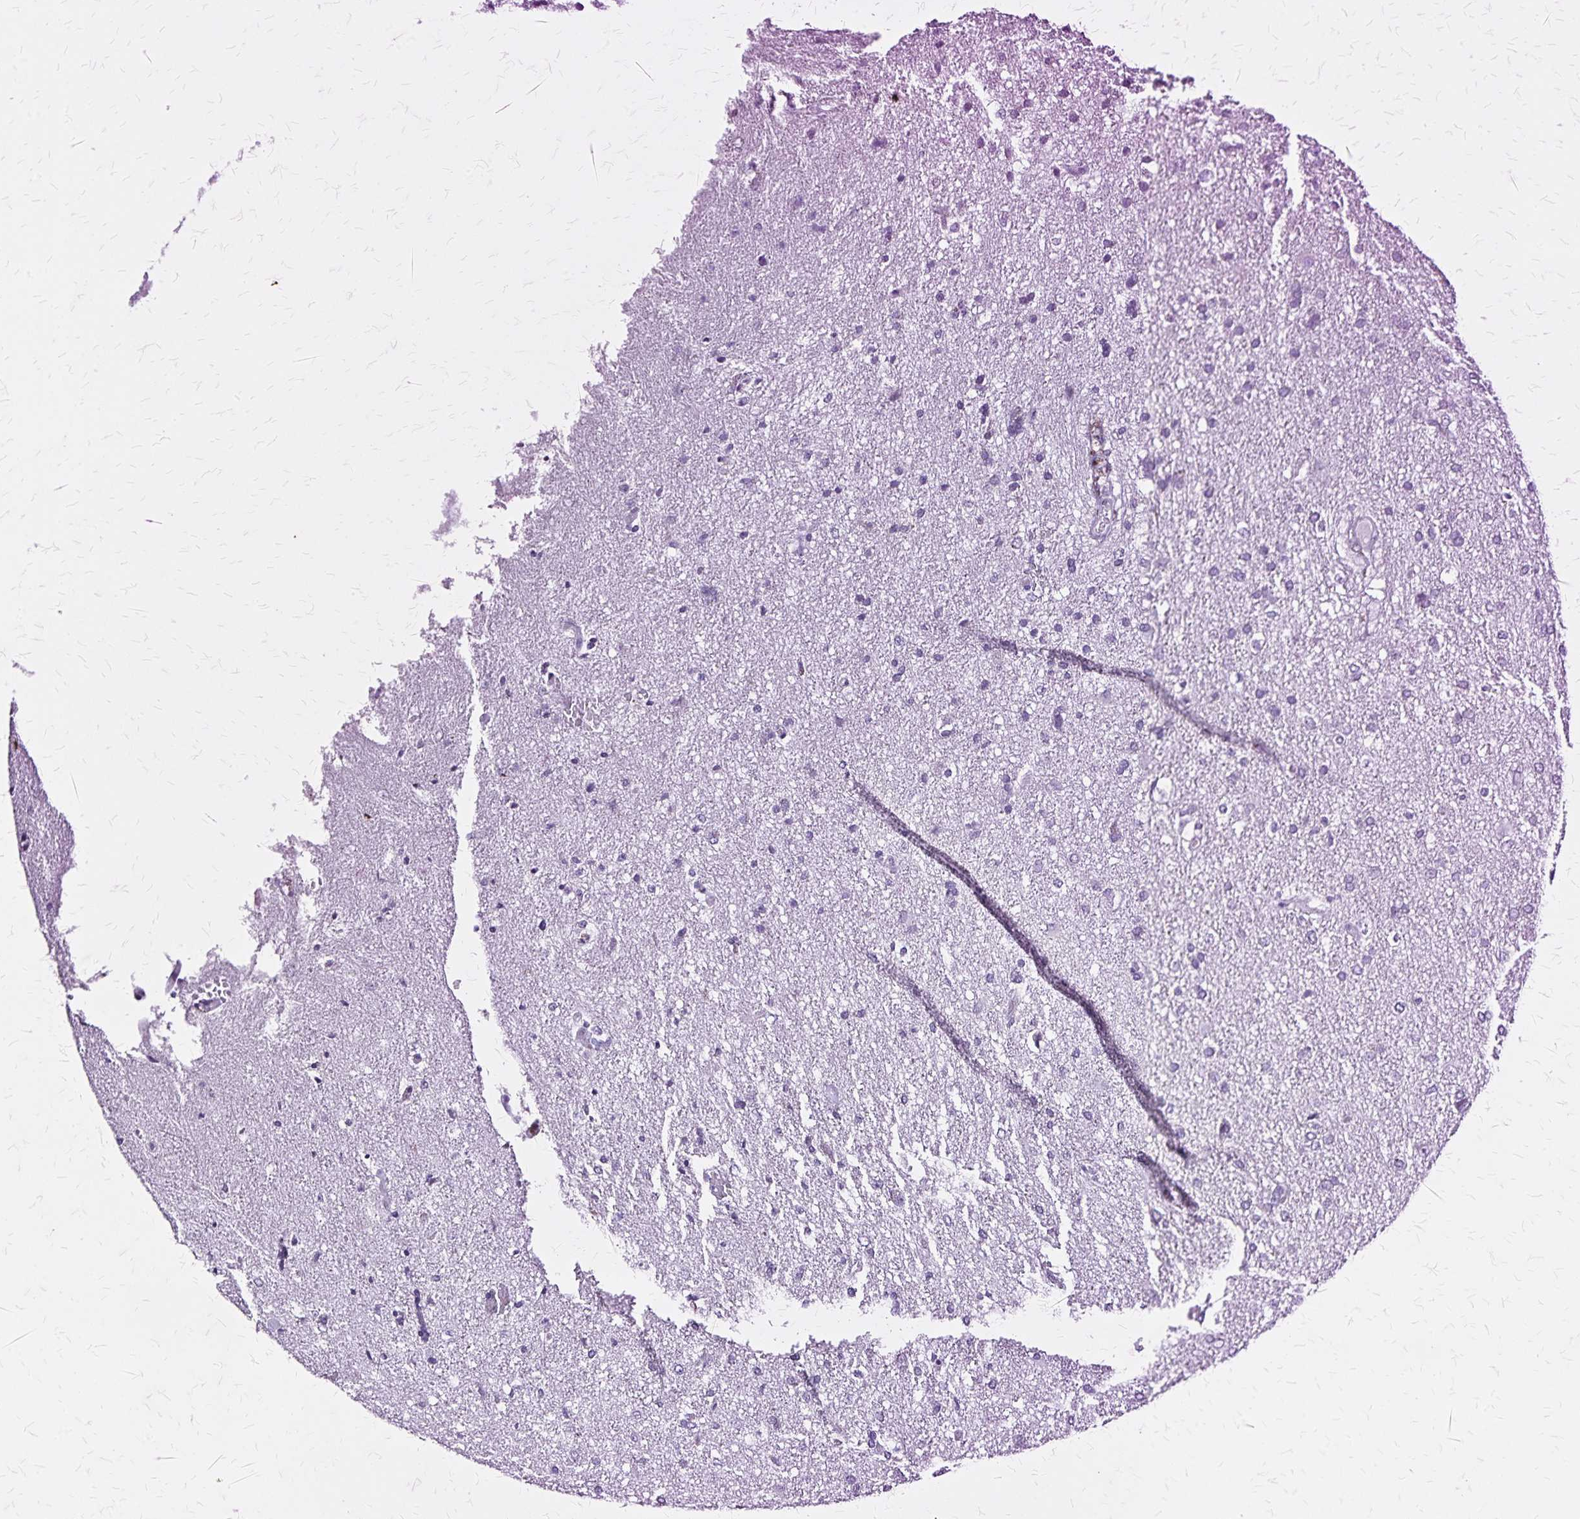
{"staining": {"intensity": "negative", "quantity": "none", "location": "none"}, "tissue": "glioma", "cell_type": "Tumor cells", "image_type": "cancer", "snomed": [{"axis": "morphology", "description": "Glioma, malignant, High grade"}, {"axis": "topography", "description": "Brain"}], "caption": "A photomicrograph of human glioma is negative for staining in tumor cells. (DAB IHC with hematoxylin counter stain).", "gene": "KRT2", "patient": {"sex": "male", "age": 68}}